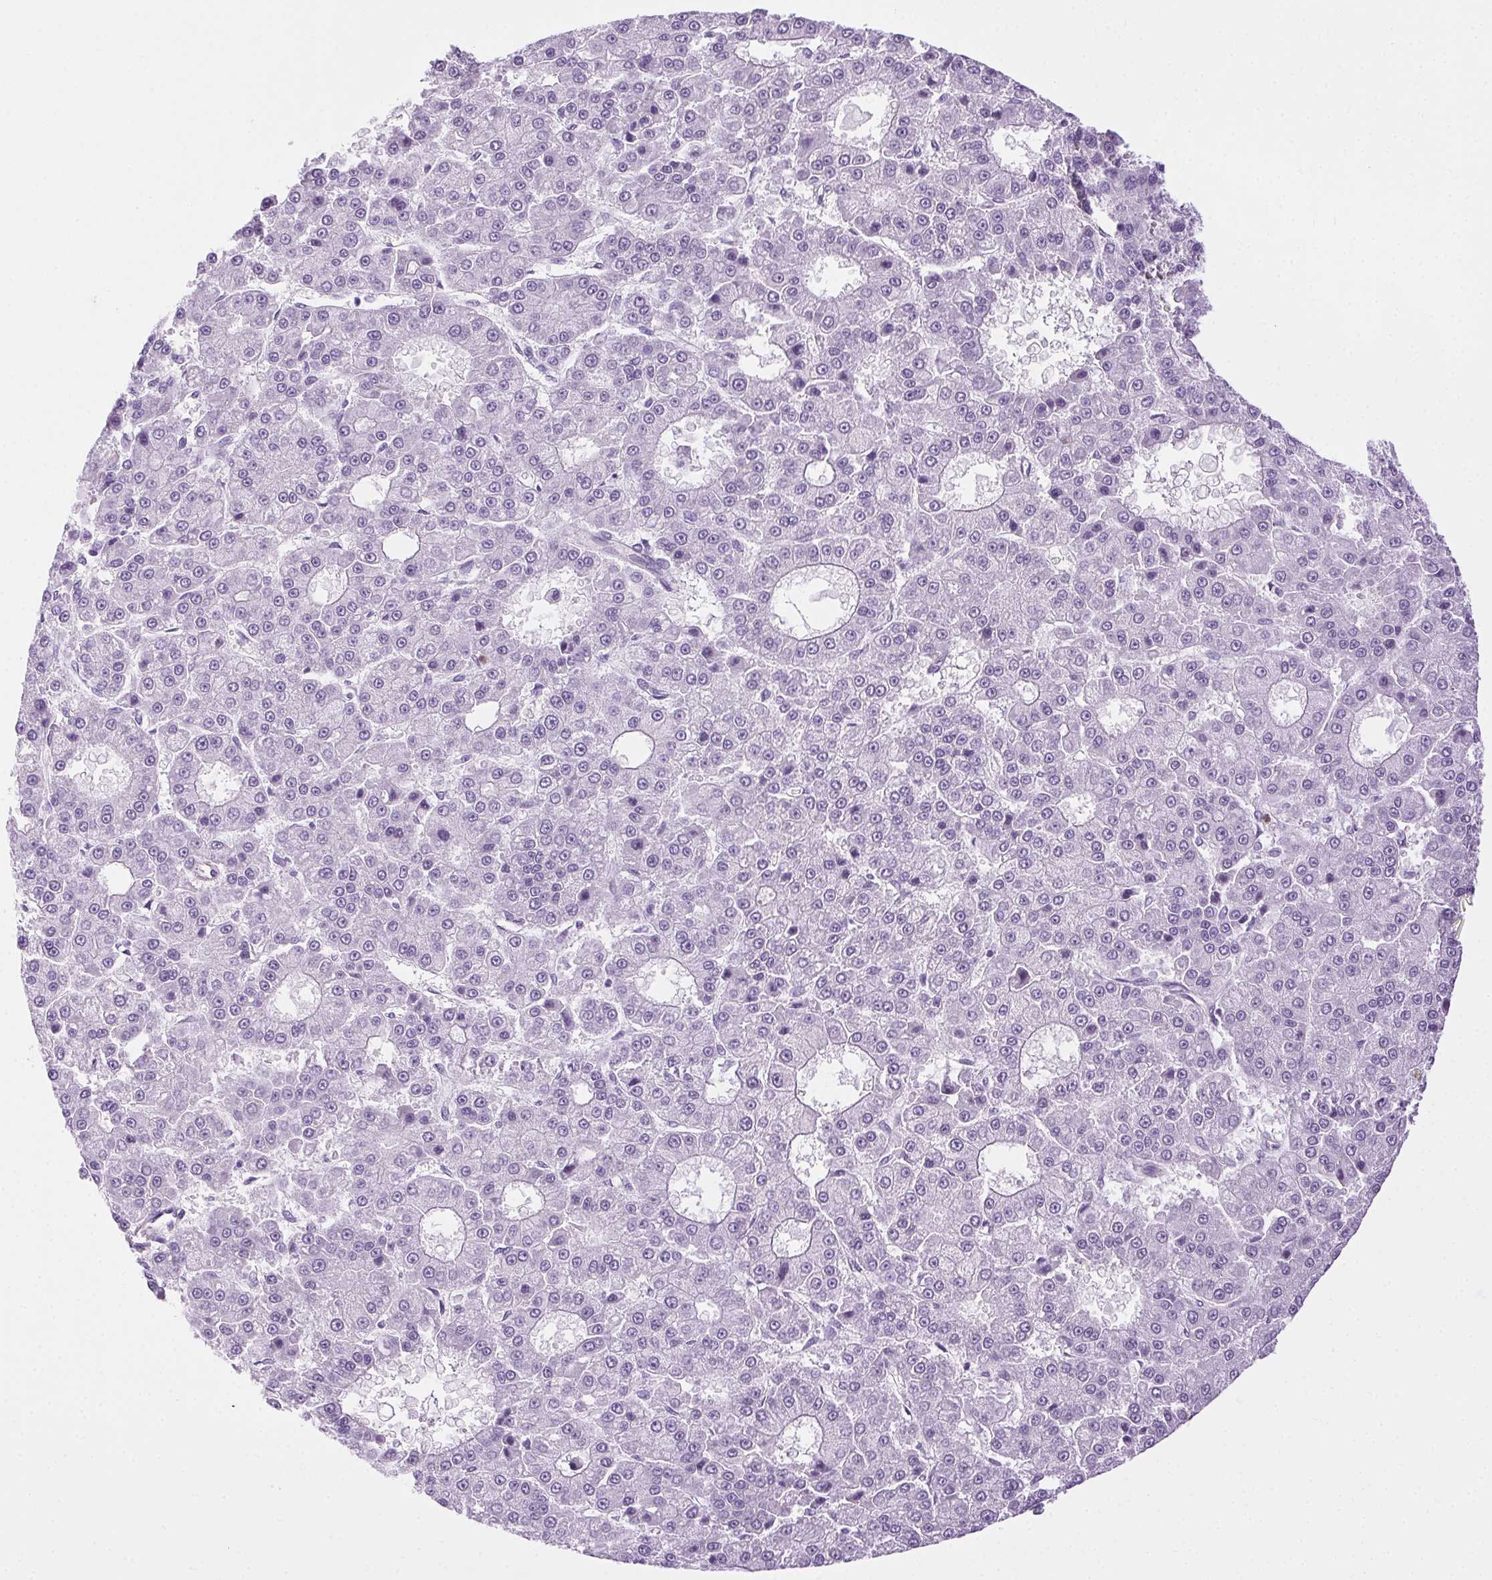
{"staining": {"intensity": "negative", "quantity": "none", "location": "none"}, "tissue": "liver cancer", "cell_type": "Tumor cells", "image_type": "cancer", "snomed": [{"axis": "morphology", "description": "Carcinoma, Hepatocellular, NOS"}, {"axis": "topography", "description": "Liver"}], "caption": "This photomicrograph is of liver cancer stained with immunohistochemistry (IHC) to label a protein in brown with the nuclei are counter-stained blue. There is no expression in tumor cells.", "gene": "SHCBP1L", "patient": {"sex": "male", "age": 70}}